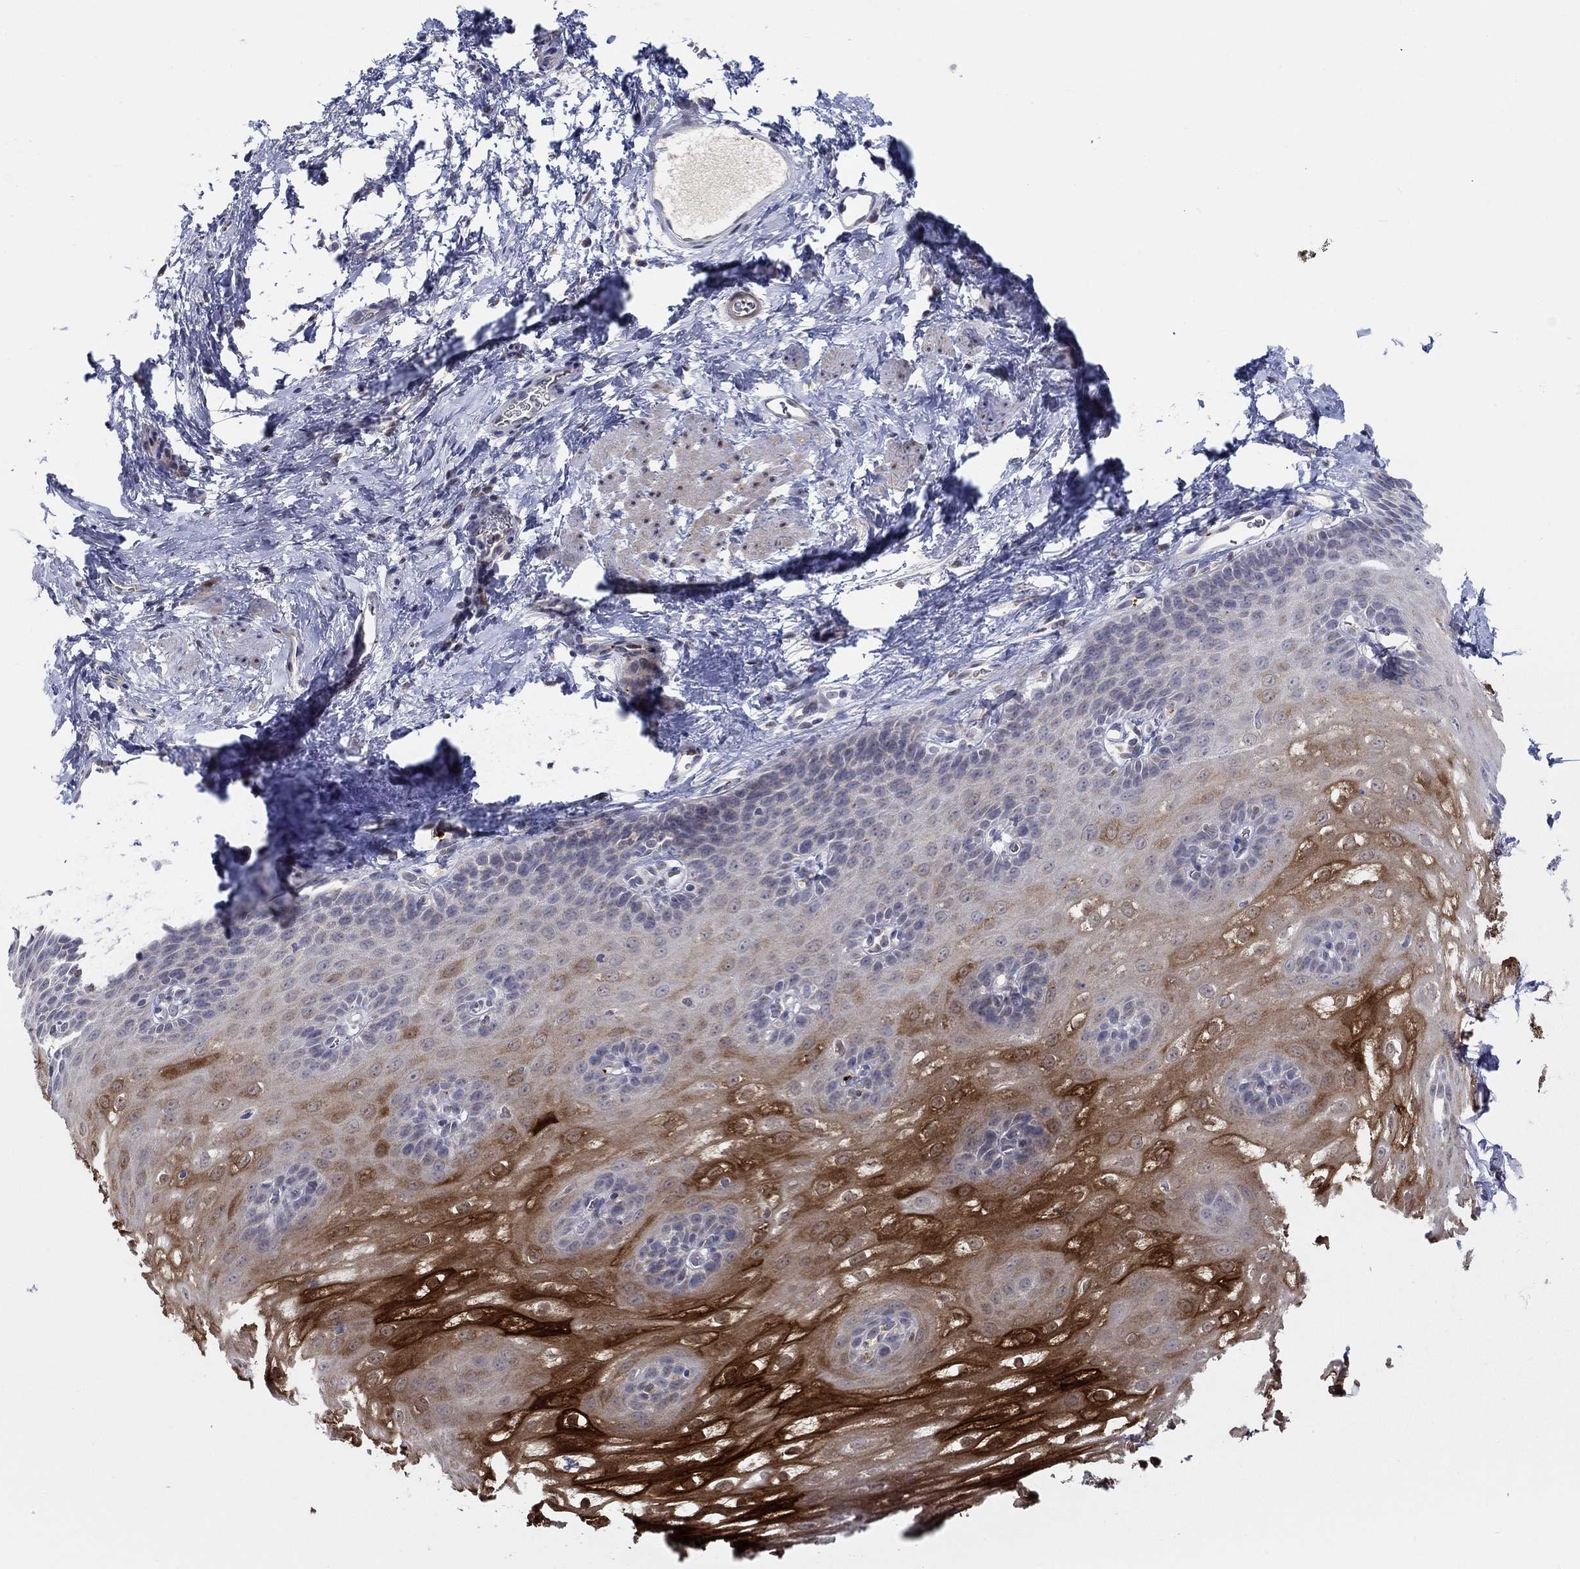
{"staining": {"intensity": "strong", "quantity": "25%-75%", "location": "cytoplasmic/membranous"}, "tissue": "esophagus", "cell_type": "Squamous epithelial cells", "image_type": "normal", "snomed": [{"axis": "morphology", "description": "Normal tissue, NOS"}, {"axis": "topography", "description": "Esophagus"}], "caption": "The histopathology image reveals immunohistochemical staining of benign esophagus. There is strong cytoplasmic/membranous staining is appreciated in approximately 25%-75% of squamous epithelial cells.", "gene": "ALOX12", "patient": {"sex": "male", "age": 64}}